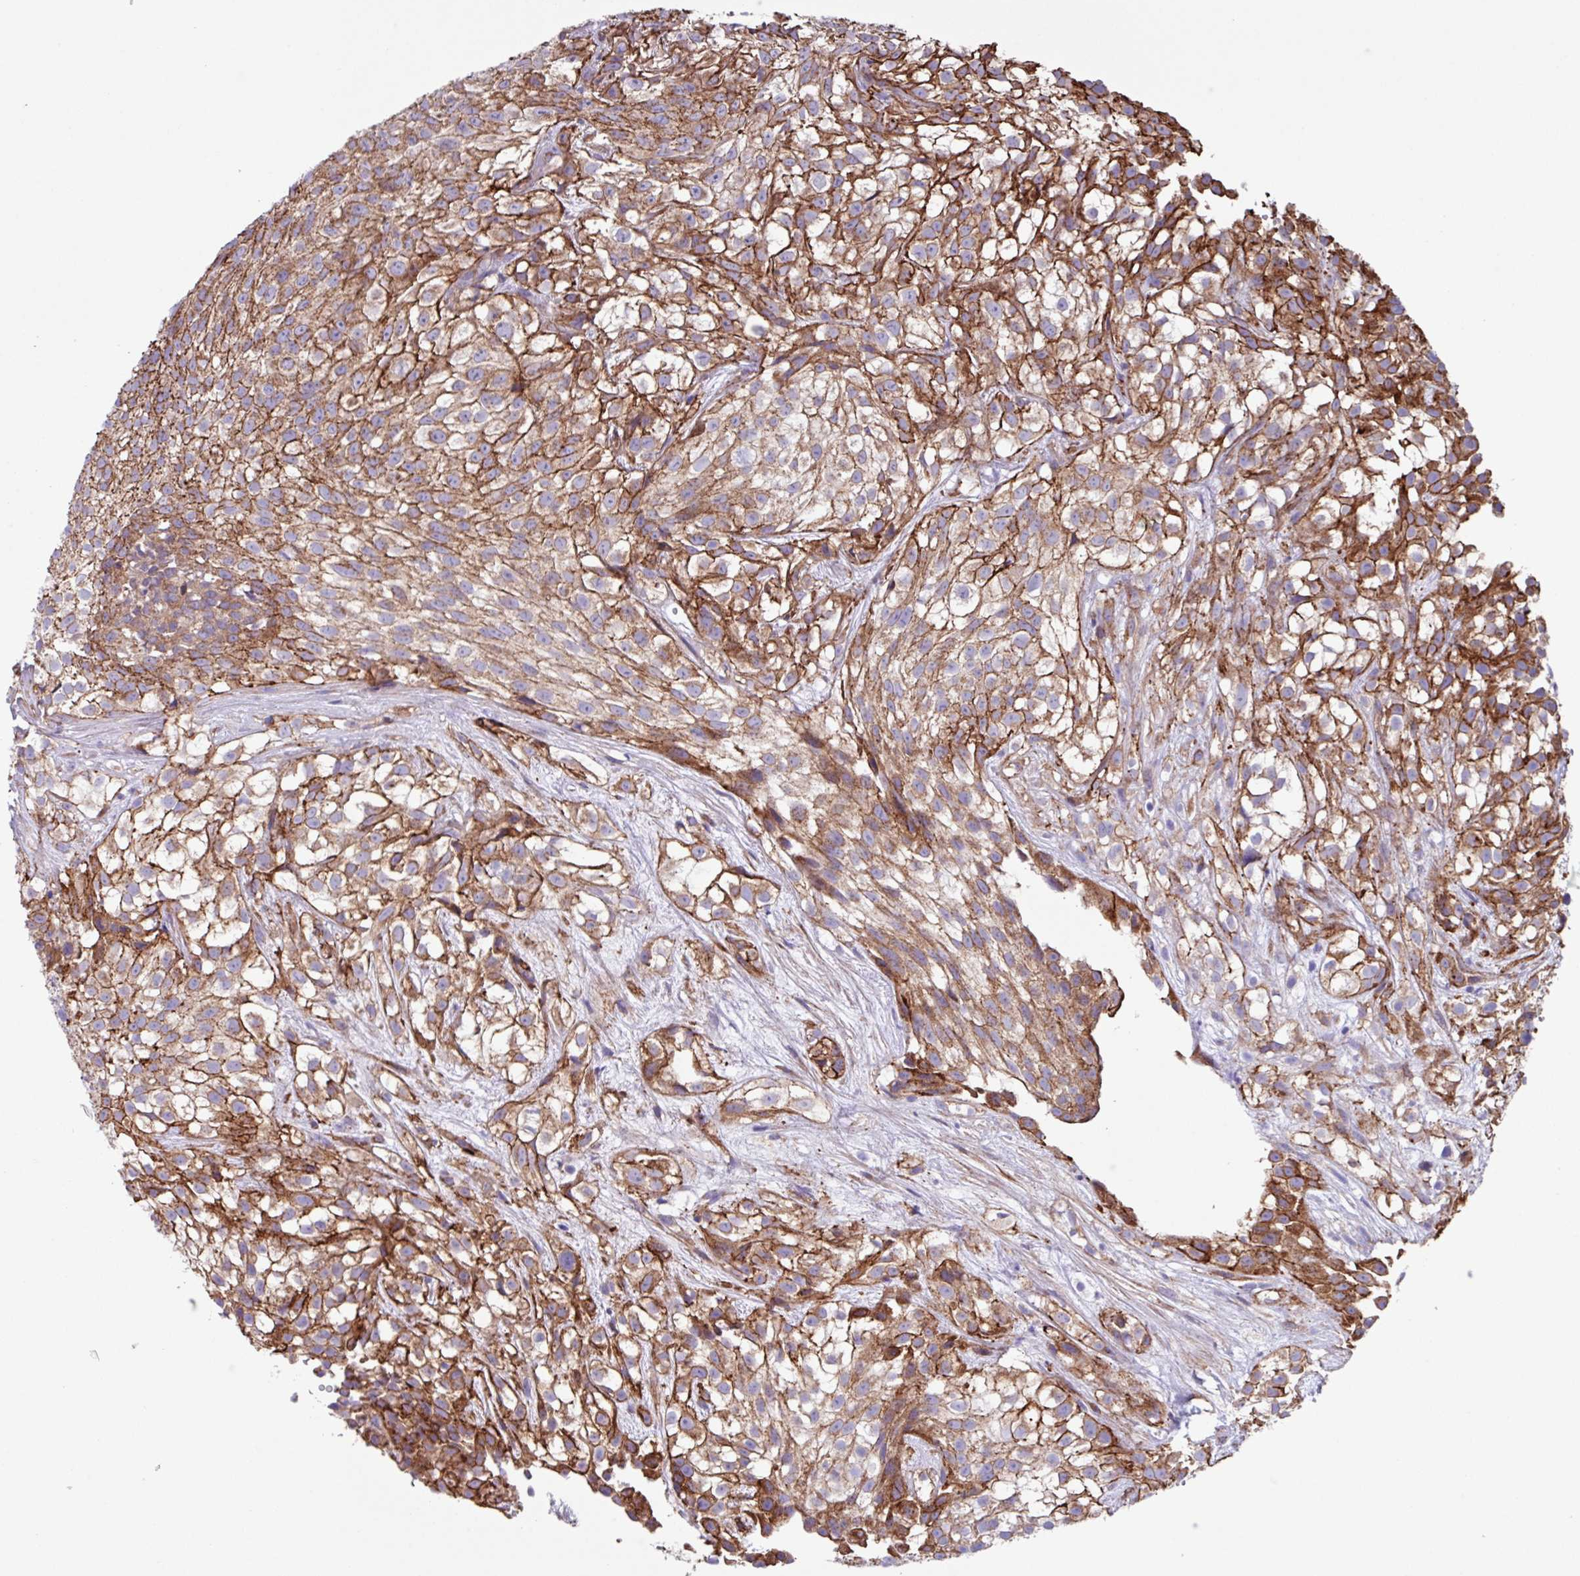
{"staining": {"intensity": "moderate", "quantity": ">75%", "location": "cytoplasmic/membranous"}, "tissue": "urothelial cancer", "cell_type": "Tumor cells", "image_type": "cancer", "snomed": [{"axis": "morphology", "description": "Urothelial carcinoma, High grade"}, {"axis": "topography", "description": "Urinary bladder"}], "caption": "Immunohistochemical staining of human high-grade urothelial carcinoma exhibits medium levels of moderate cytoplasmic/membranous staining in approximately >75% of tumor cells.", "gene": "OTULIN", "patient": {"sex": "male", "age": 56}}